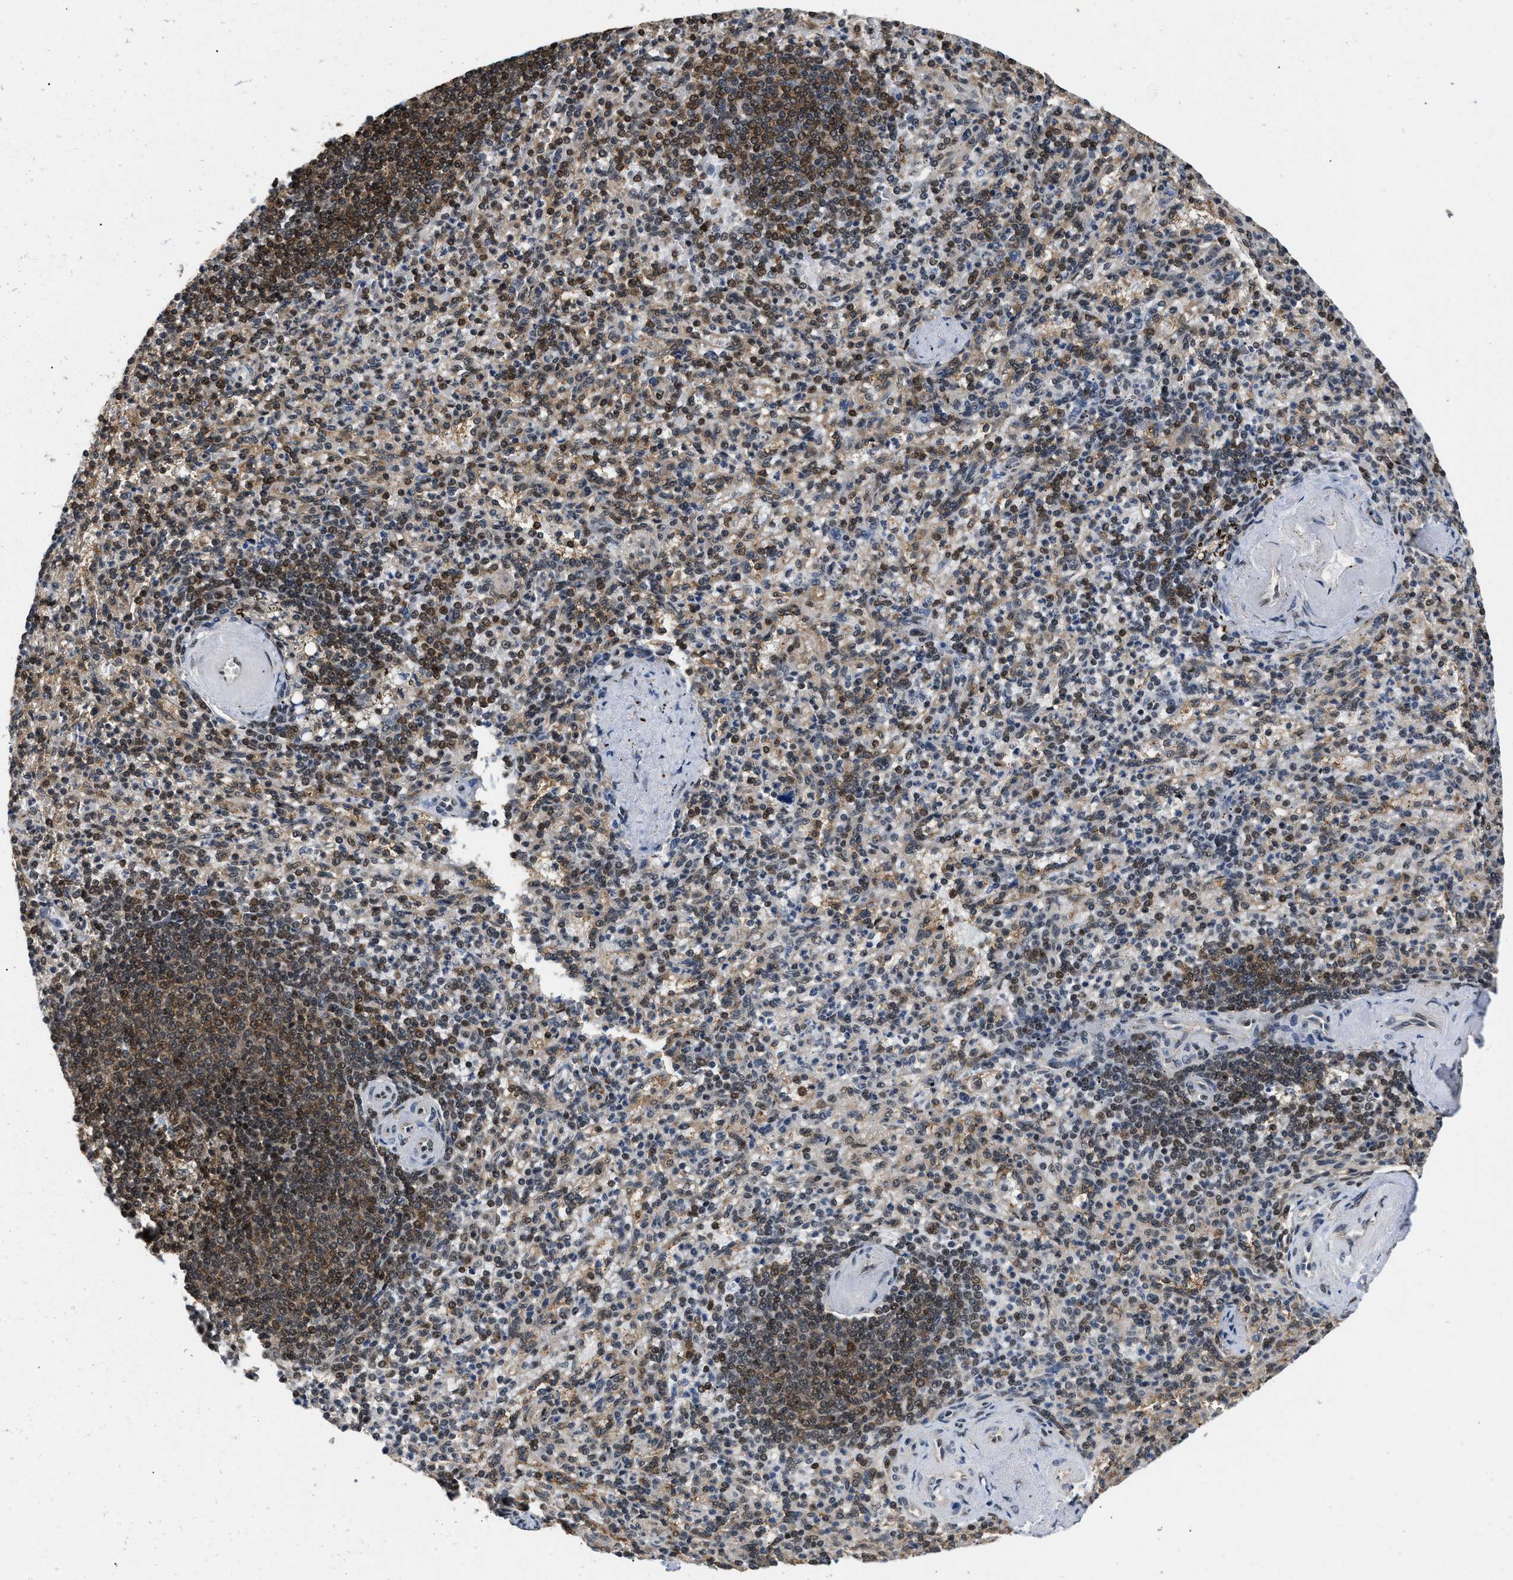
{"staining": {"intensity": "weak", "quantity": "<25%", "location": "nuclear"}, "tissue": "spleen", "cell_type": "Cells in red pulp", "image_type": "normal", "snomed": [{"axis": "morphology", "description": "Normal tissue, NOS"}, {"axis": "topography", "description": "Spleen"}], "caption": "The immunohistochemistry (IHC) image has no significant positivity in cells in red pulp of spleen.", "gene": "ATF7IP", "patient": {"sex": "female", "age": 74}}